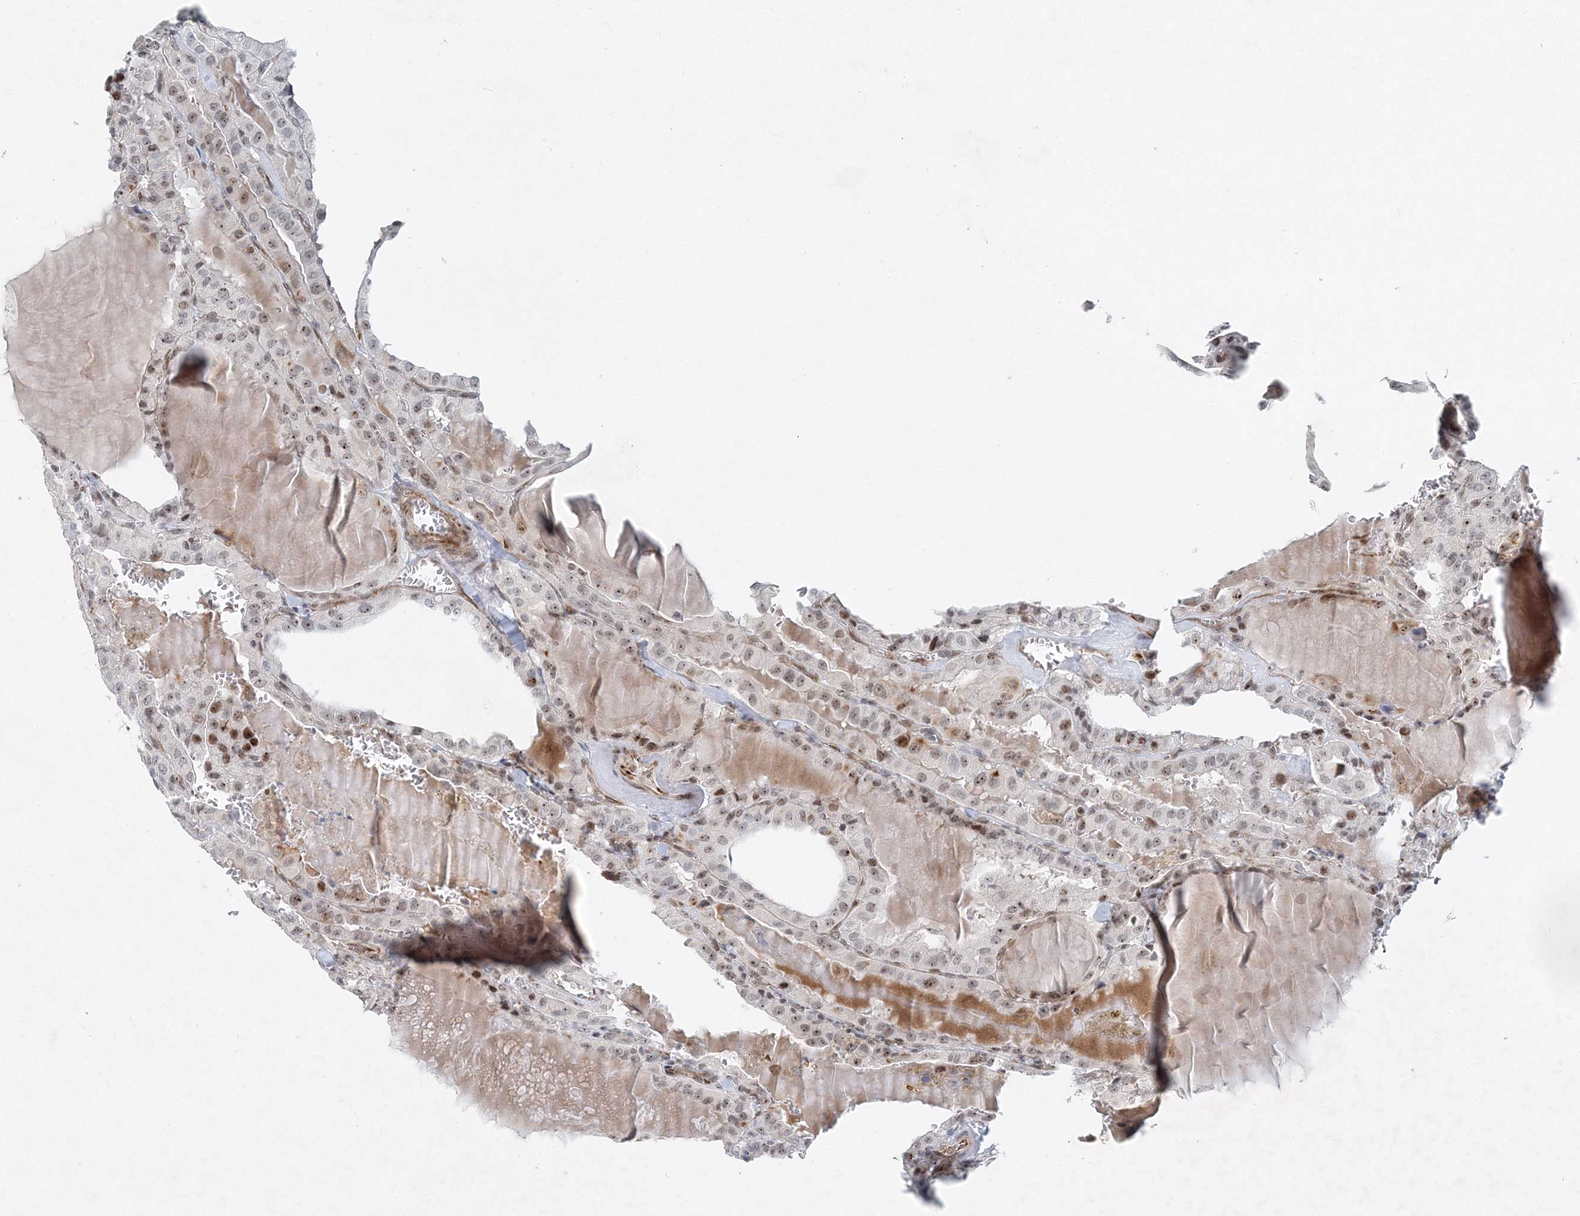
{"staining": {"intensity": "moderate", "quantity": "<25%", "location": "nuclear"}, "tissue": "thyroid cancer", "cell_type": "Tumor cells", "image_type": "cancer", "snomed": [{"axis": "morphology", "description": "Papillary adenocarcinoma, NOS"}, {"axis": "topography", "description": "Thyroid gland"}], "caption": "DAB (3,3'-diaminobenzidine) immunohistochemical staining of thyroid cancer demonstrates moderate nuclear protein positivity in about <25% of tumor cells.", "gene": "UIMC1", "patient": {"sex": "male", "age": 52}}